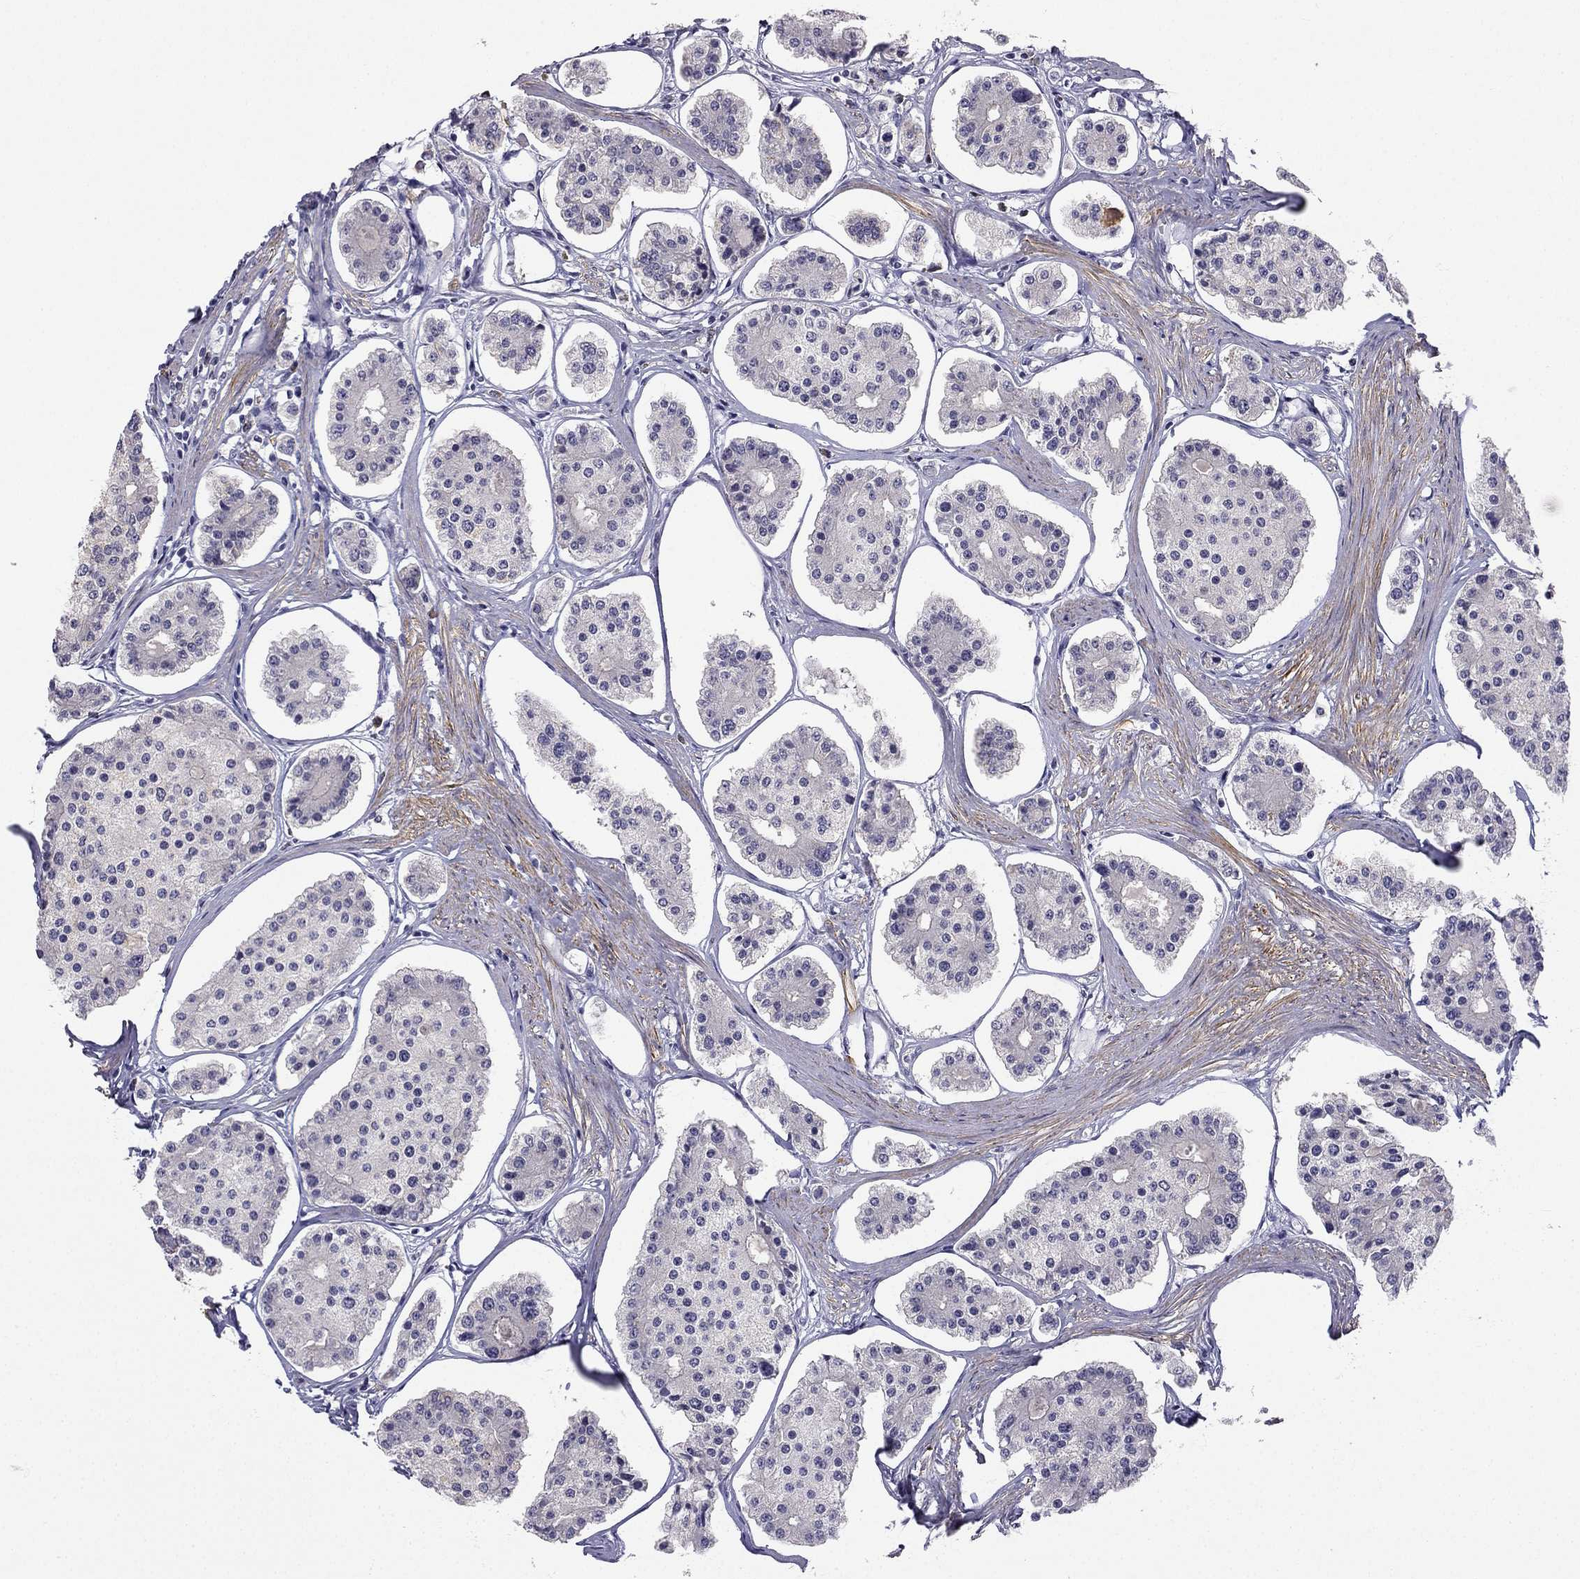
{"staining": {"intensity": "negative", "quantity": "none", "location": "none"}, "tissue": "carcinoid", "cell_type": "Tumor cells", "image_type": "cancer", "snomed": [{"axis": "morphology", "description": "Carcinoid, malignant, NOS"}, {"axis": "topography", "description": "Small intestine"}], "caption": "An IHC image of malignant carcinoid is shown. There is no staining in tumor cells of malignant carcinoid. (Stains: DAB immunohistochemistry with hematoxylin counter stain, Microscopy: brightfield microscopy at high magnification).", "gene": "C16orf89", "patient": {"sex": "female", "age": 65}}